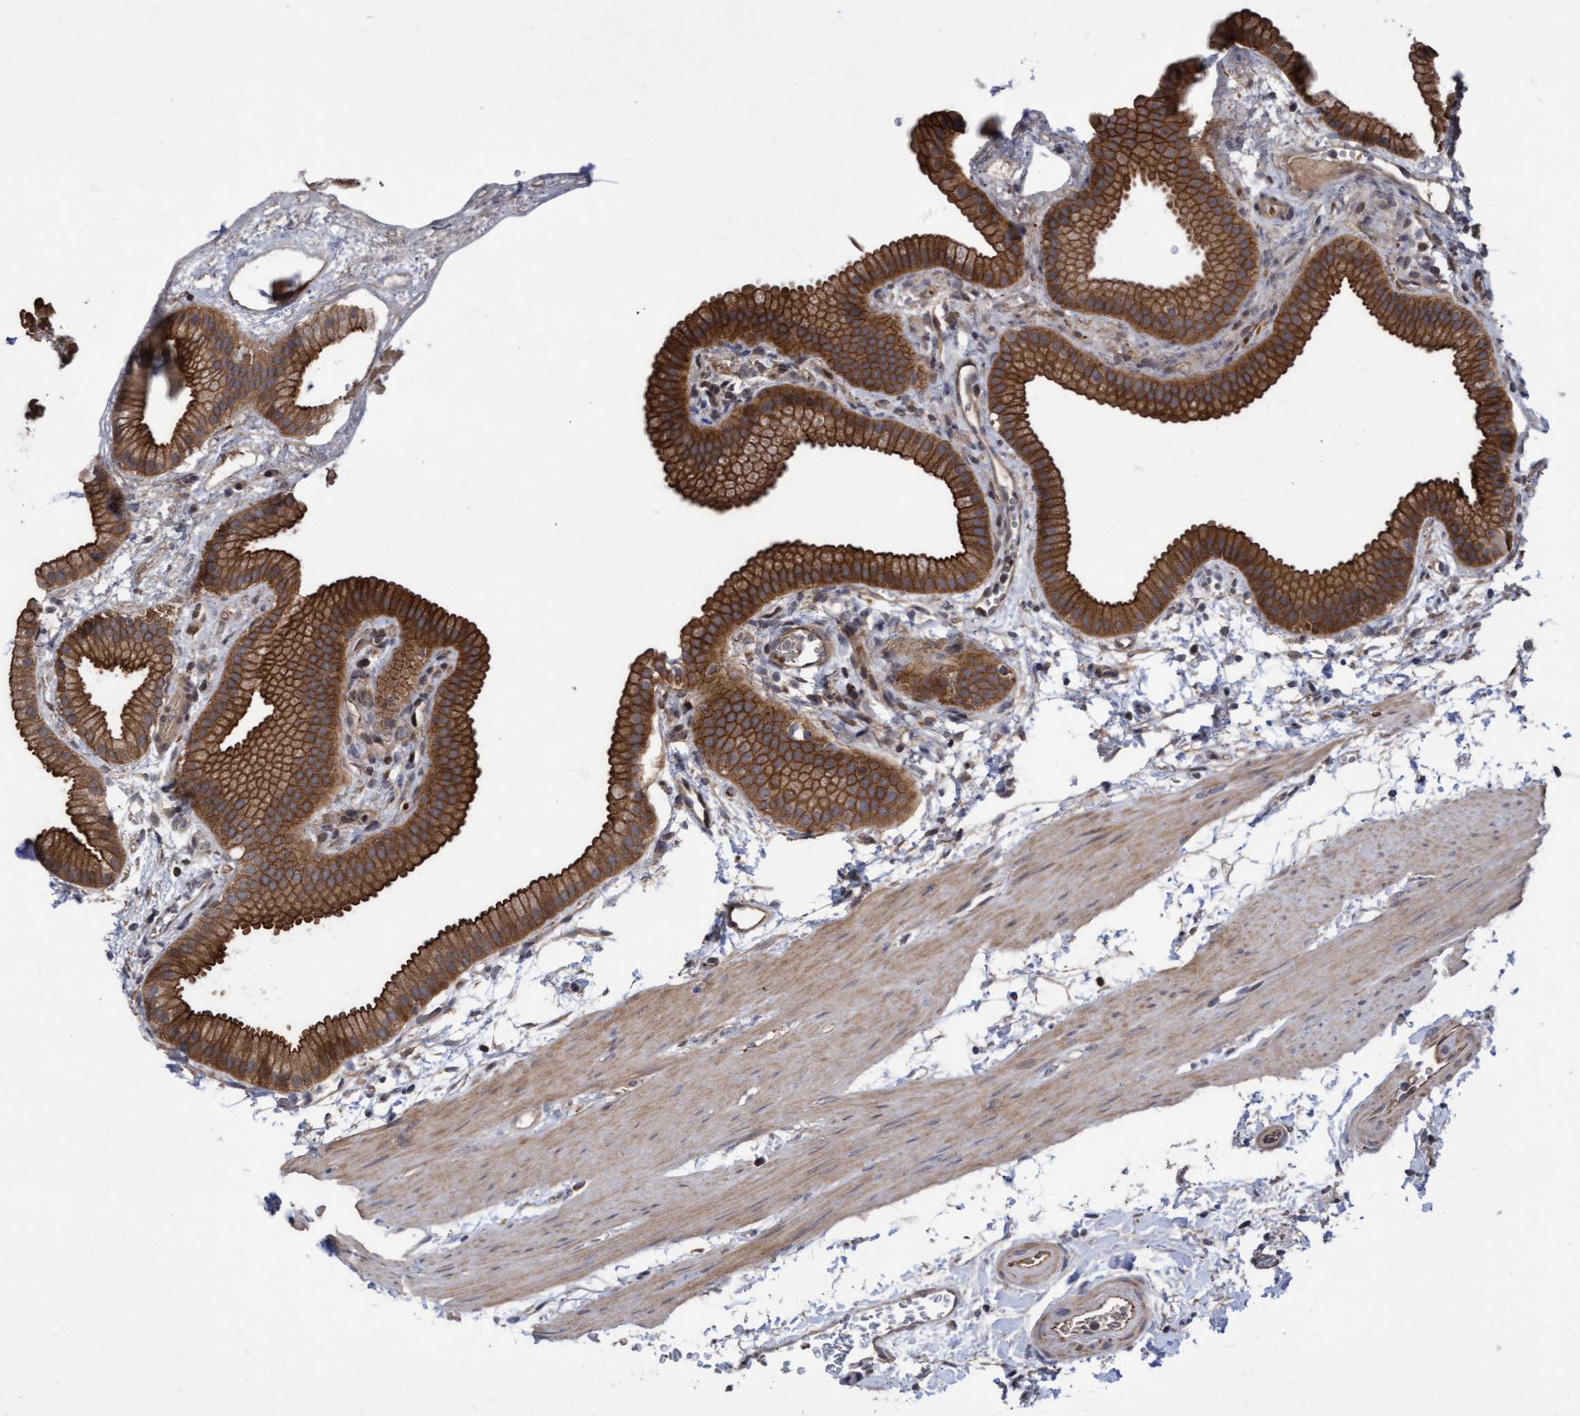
{"staining": {"intensity": "strong", "quantity": ">75%", "location": "cytoplasmic/membranous"}, "tissue": "gallbladder", "cell_type": "Glandular cells", "image_type": "normal", "snomed": [{"axis": "morphology", "description": "Normal tissue, NOS"}, {"axis": "topography", "description": "Gallbladder"}], "caption": "Immunohistochemical staining of unremarkable gallbladder reveals high levels of strong cytoplasmic/membranous positivity in about >75% of glandular cells.", "gene": "COBL", "patient": {"sex": "female", "age": 64}}